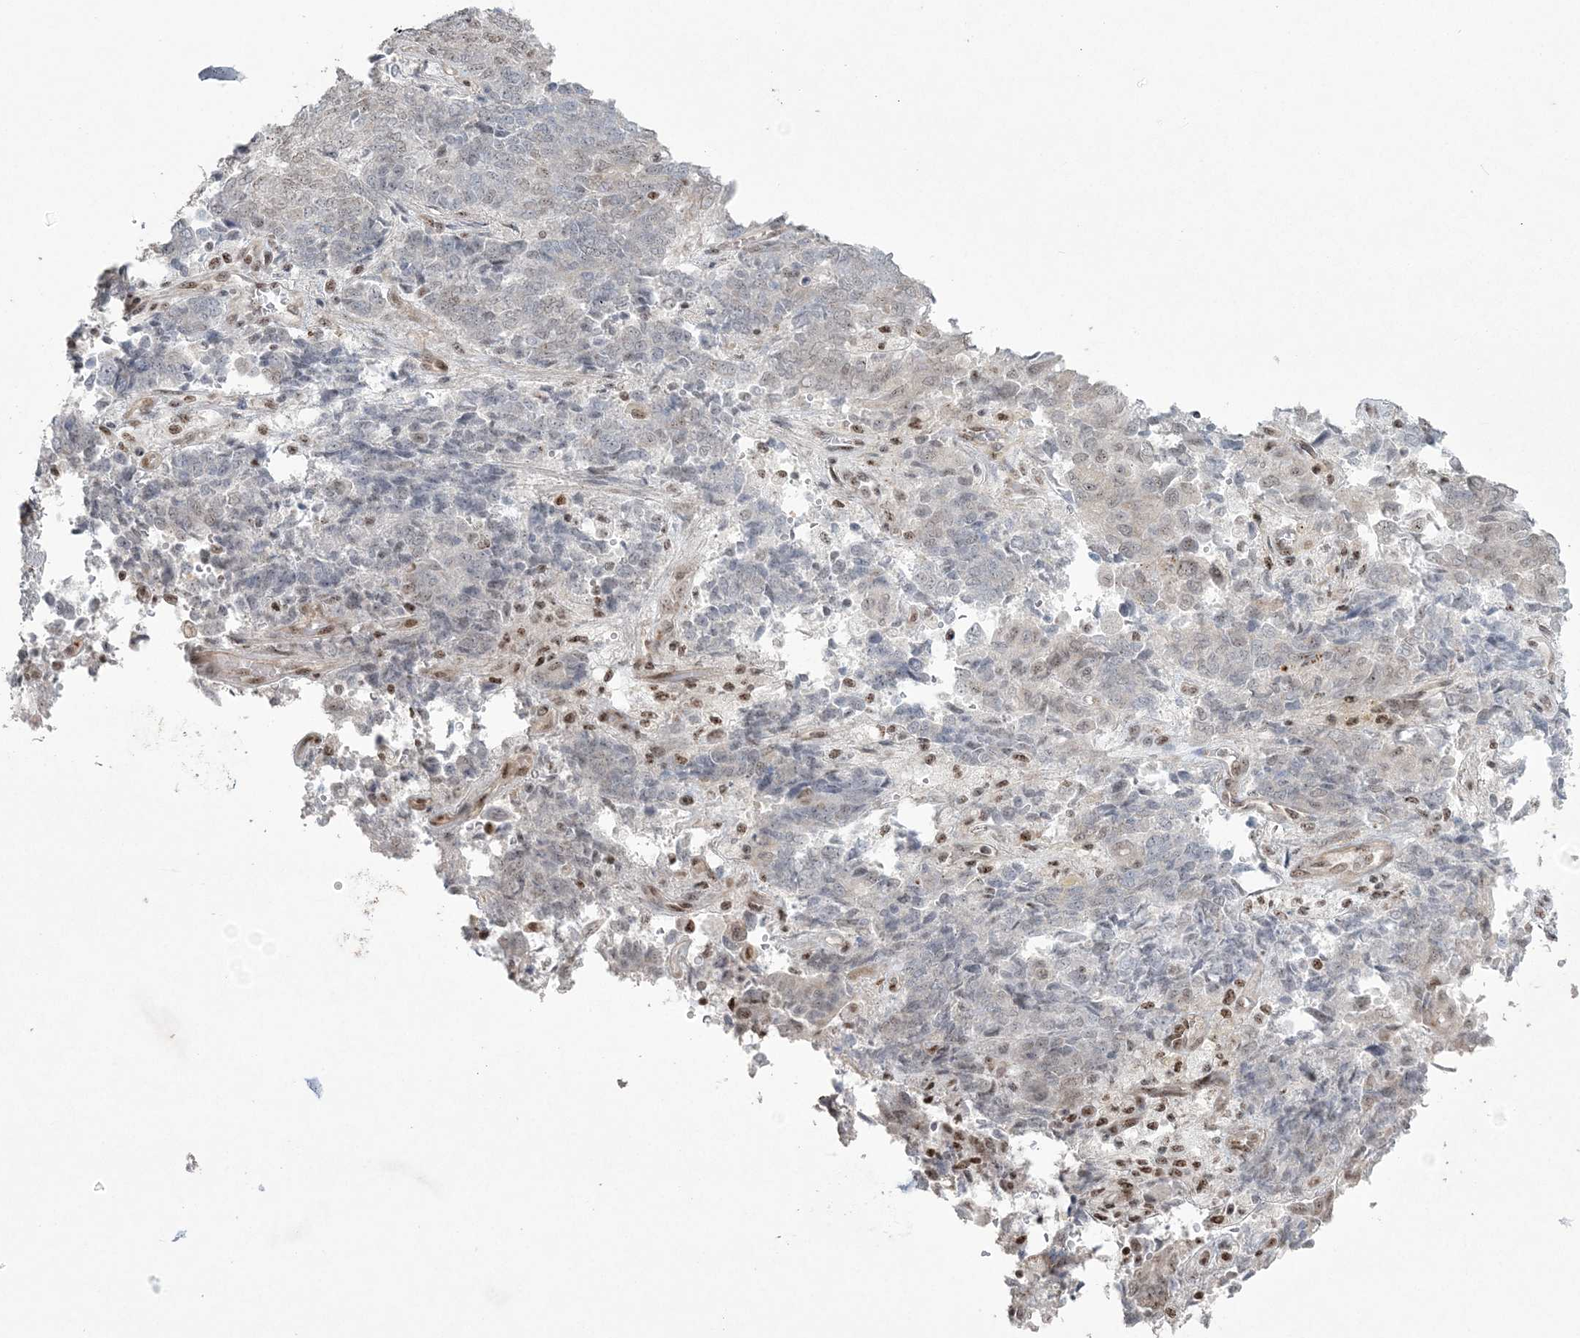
{"staining": {"intensity": "weak", "quantity": "<25%", "location": "nuclear"}, "tissue": "endometrial cancer", "cell_type": "Tumor cells", "image_type": "cancer", "snomed": [{"axis": "morphology", "description": "Adenocarcinoma, NOS"}, {"axis": "topography", "description": "Endometrium"}], "caption": "Immunohistochemical staining of endometrial adenocarcinoma shows no significant positivity in tumor cells.", "gene": "RBM17", "patient": {"sex": "female", "age": 80}}